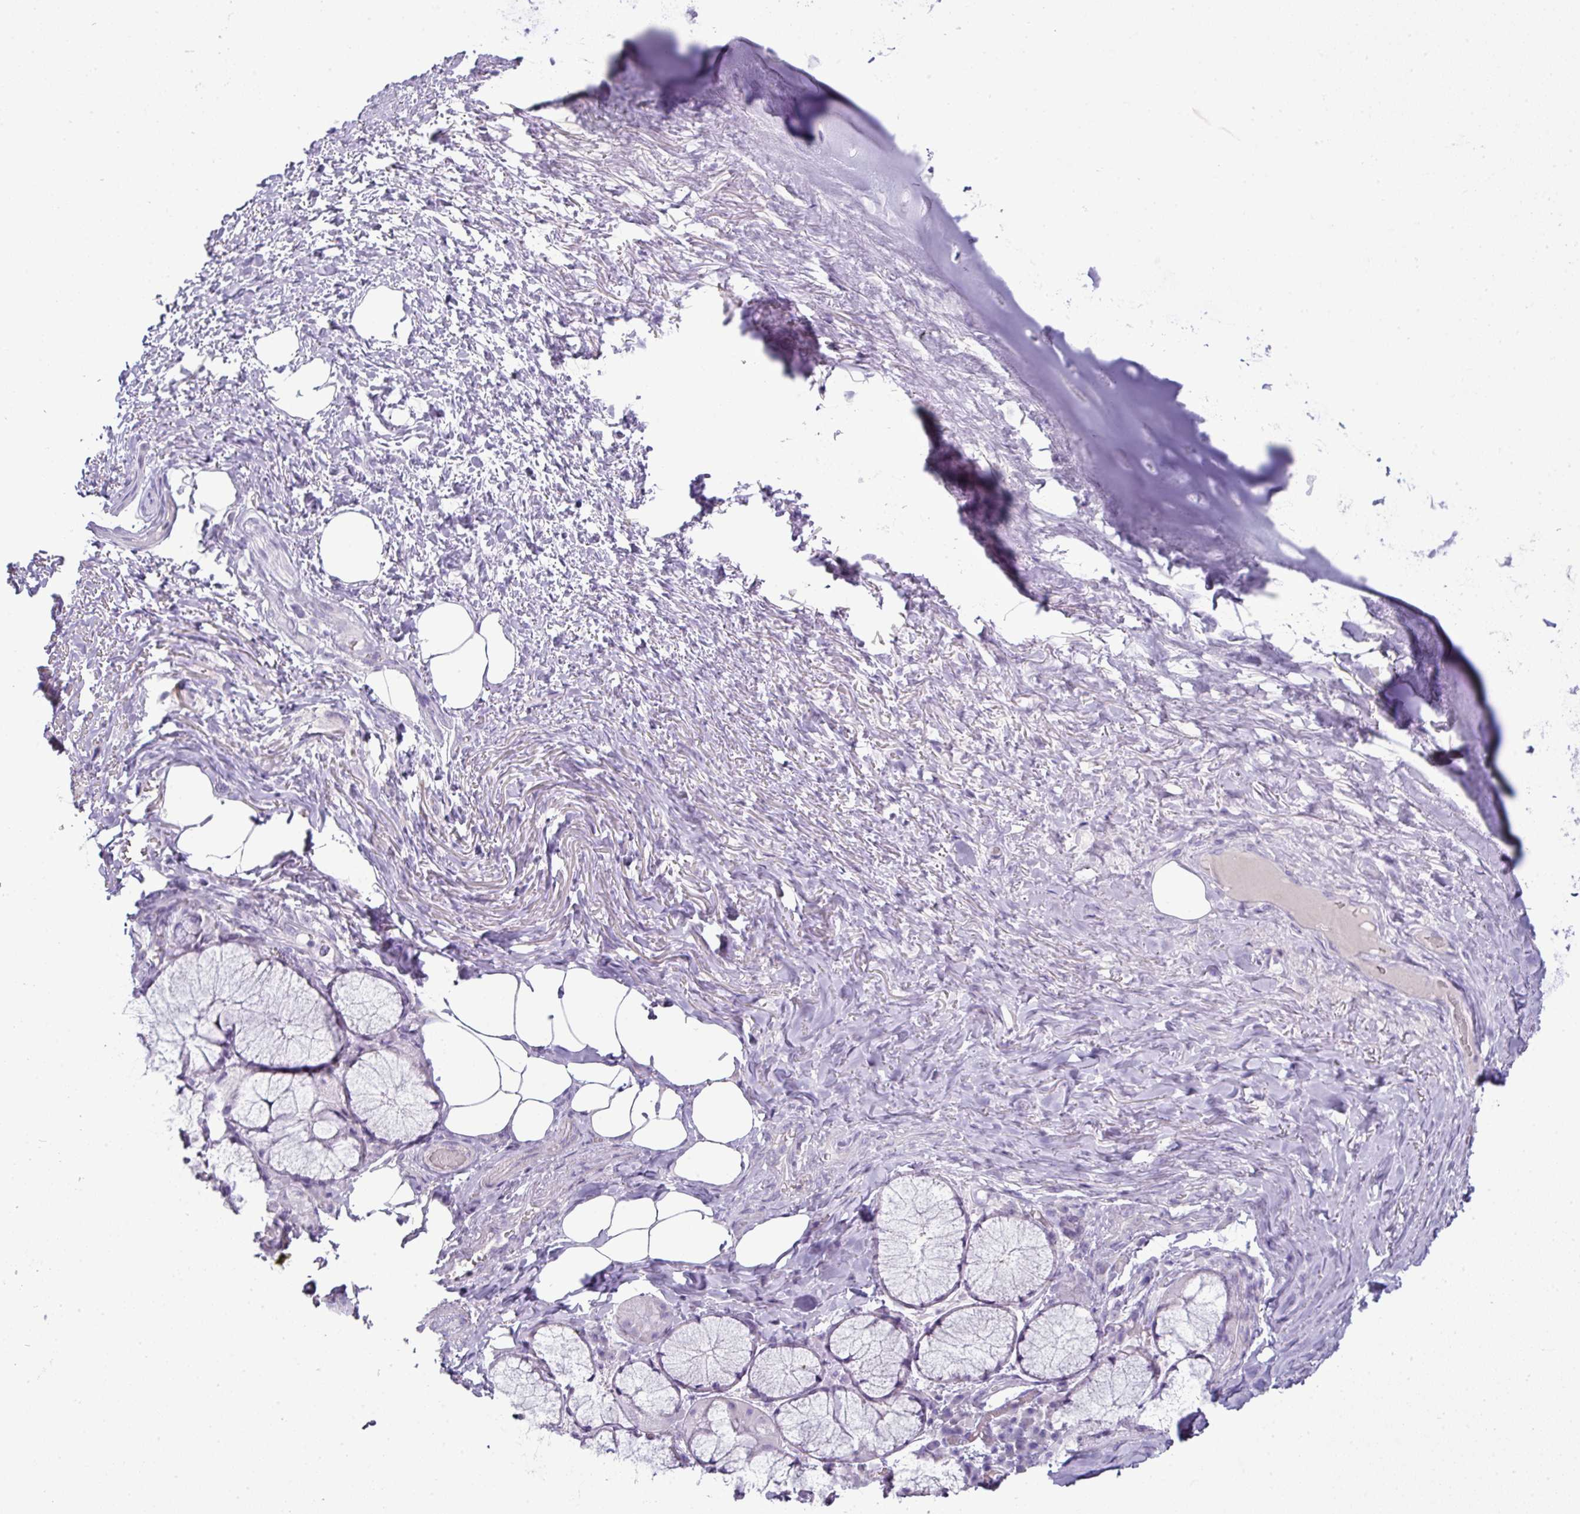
{"staining": {"intensity": "negative", "quantity": "none", "location": "none"}, "tissue": "adipose tissue", "cell_type": "Adipocytes", "image_type": "normal", "snomed": [{"axis": "morphology", "description": "Normal tissue, NOS"}, {"axis": "topography", "description": "Cartilage tissue"}, {"axis": "topography", "description": "Bronchus"}], "caption": "This histopathology image is of normal adipose tissue stained with immunohistochemistry (IHC) to label a protein in brown with the nuclei are counter-stained blue. There is no positivity in adipocytes.", "gene": "GSTA1", "patient": {"sex": "male", "age": 56}}